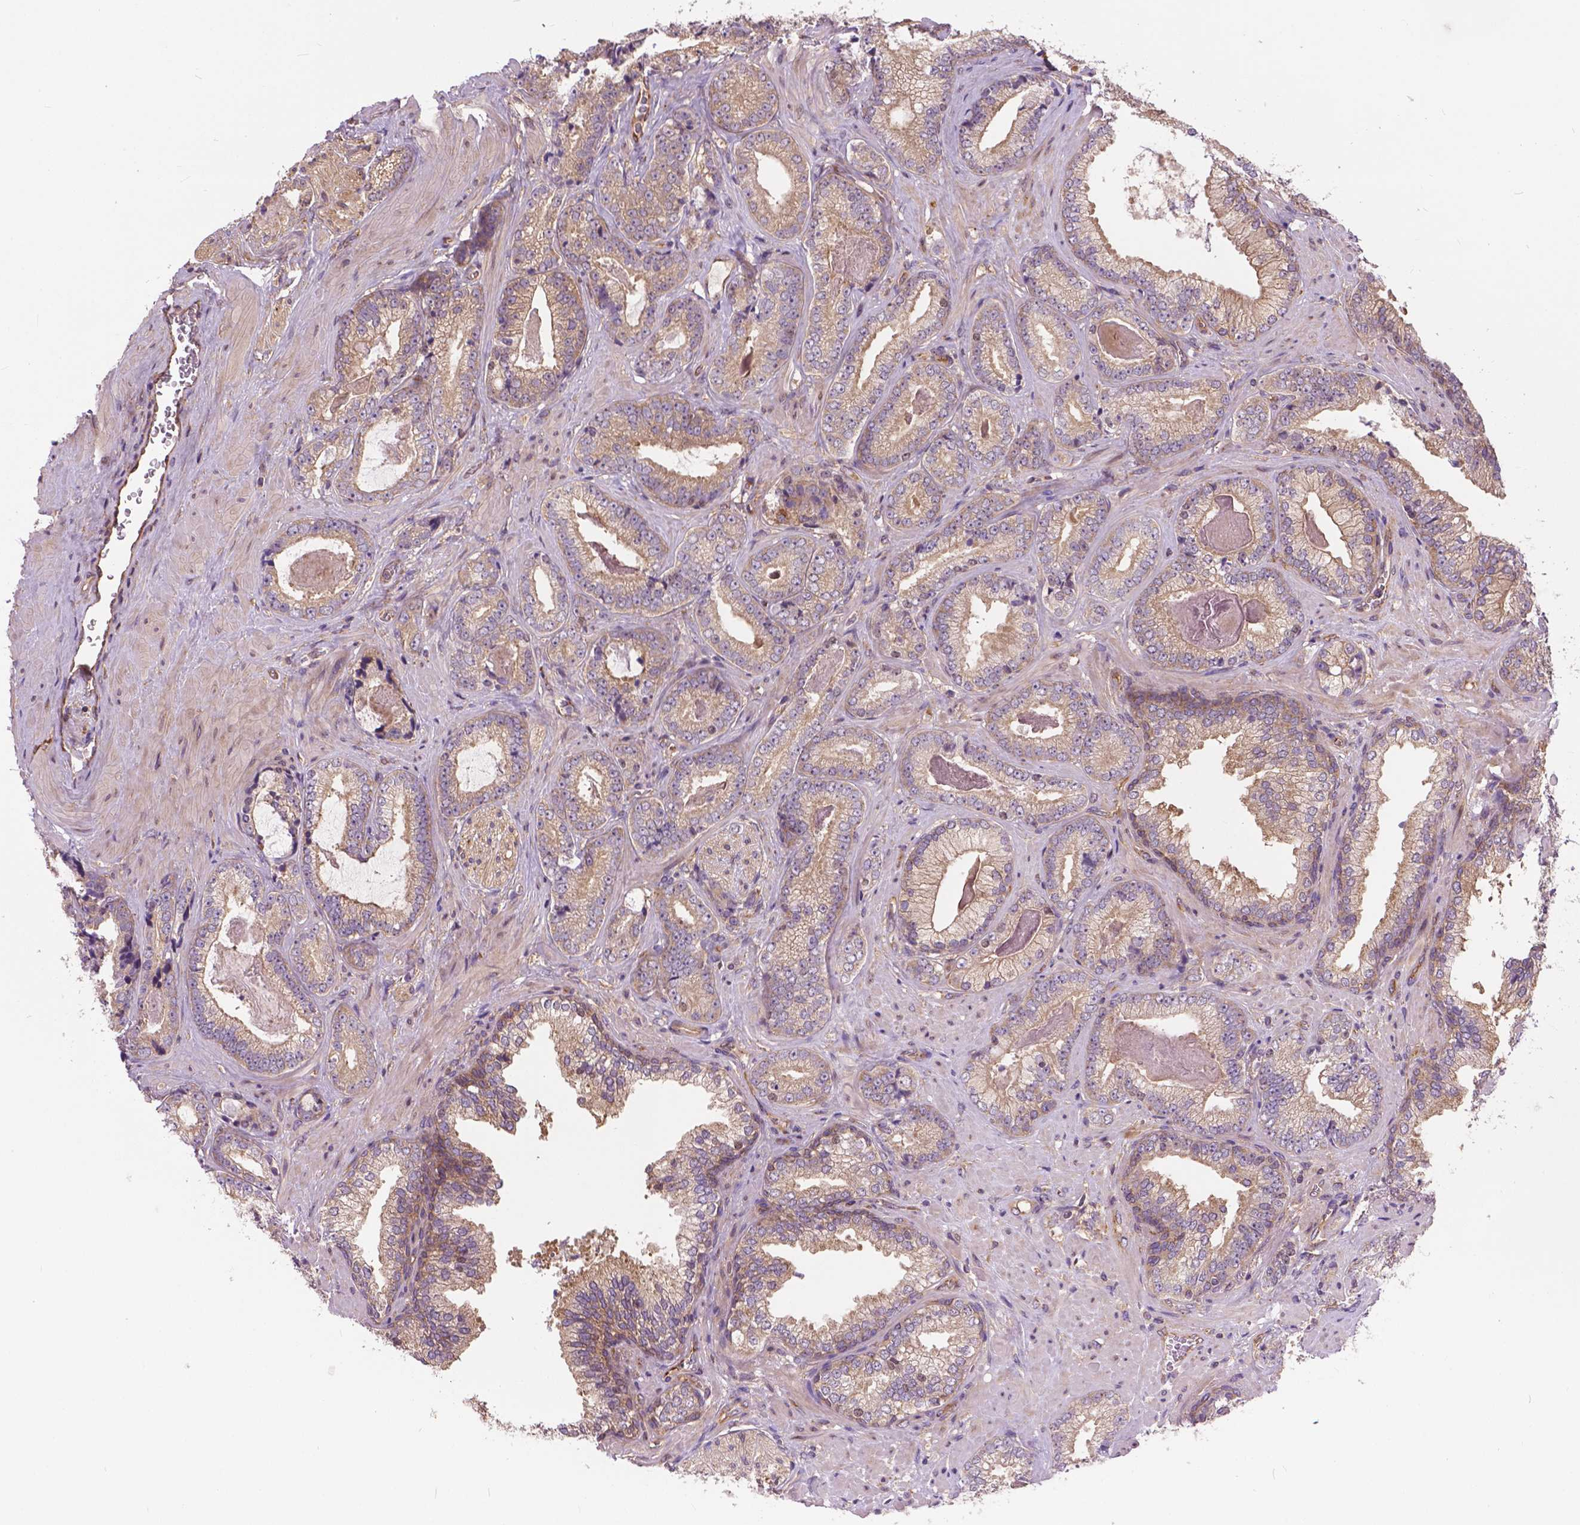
{"staining": {"intensity": "negative", "quantity": "none", "location": "none"}, "tissue": "prostate cancer", "cell_type": "Tumor cells", "image_type": "cancer", "snomed": [{"axis": "morphology", "description": "Adenocarcinoma, Low grade"}, {"axis": "topography", "description": "Prostate"}], "caption": "This is a photomicrograph of IHC staining of adenocarcinoma (low-grade) (prostate), which shows no staining in tumor cells.", "gene": "MZT1", "patient": {"sex": "male", "age": 61}}